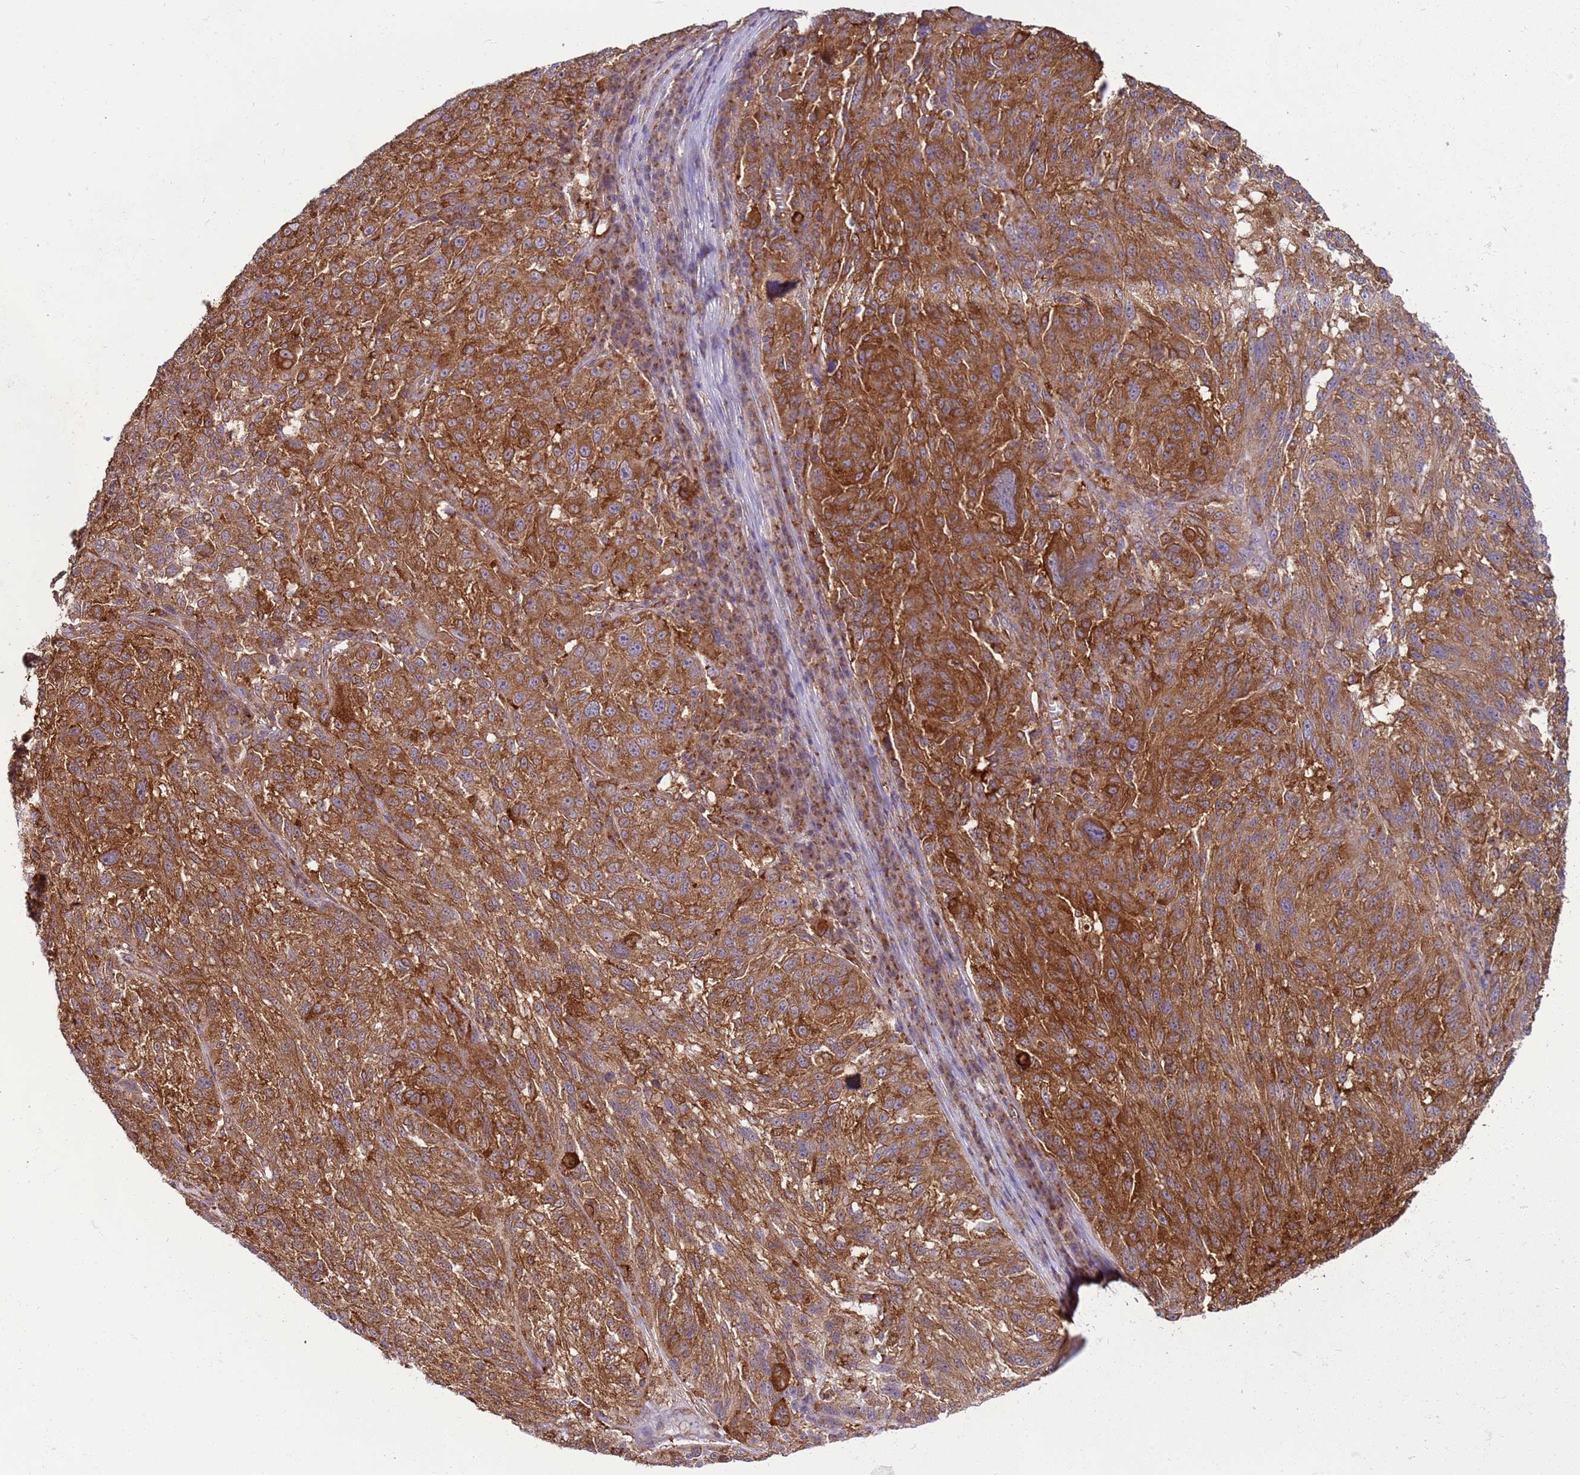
{"staining": {"intensity": "strong", "quantity": ">75%", "location": "cytoplasmic/membranous"}, "tissue": "melanoma", "cell_type": "Tumor cells", "image_type": "cancer", "snomed": [{"axis": "morphology", "description": "Malignant melanoma, NOS"}, {"axis": "topography", "description": "Skin"}], "caption": "High-magnification brightfield microscopy of malignant melanoma stained with DAB (3,3'-diaminobenzidine) (brown) and counterstained with hematoxylin (blue). tumor cells exhibit strong cytoplasmic/membranous positivity is seen in about>75% of cells. Immunohistochemistry (ihc) stains the protein in brown and the nuclei are stained blue.", "gene": "GABRE", "patient": {"sex": "male", "age": 53}}